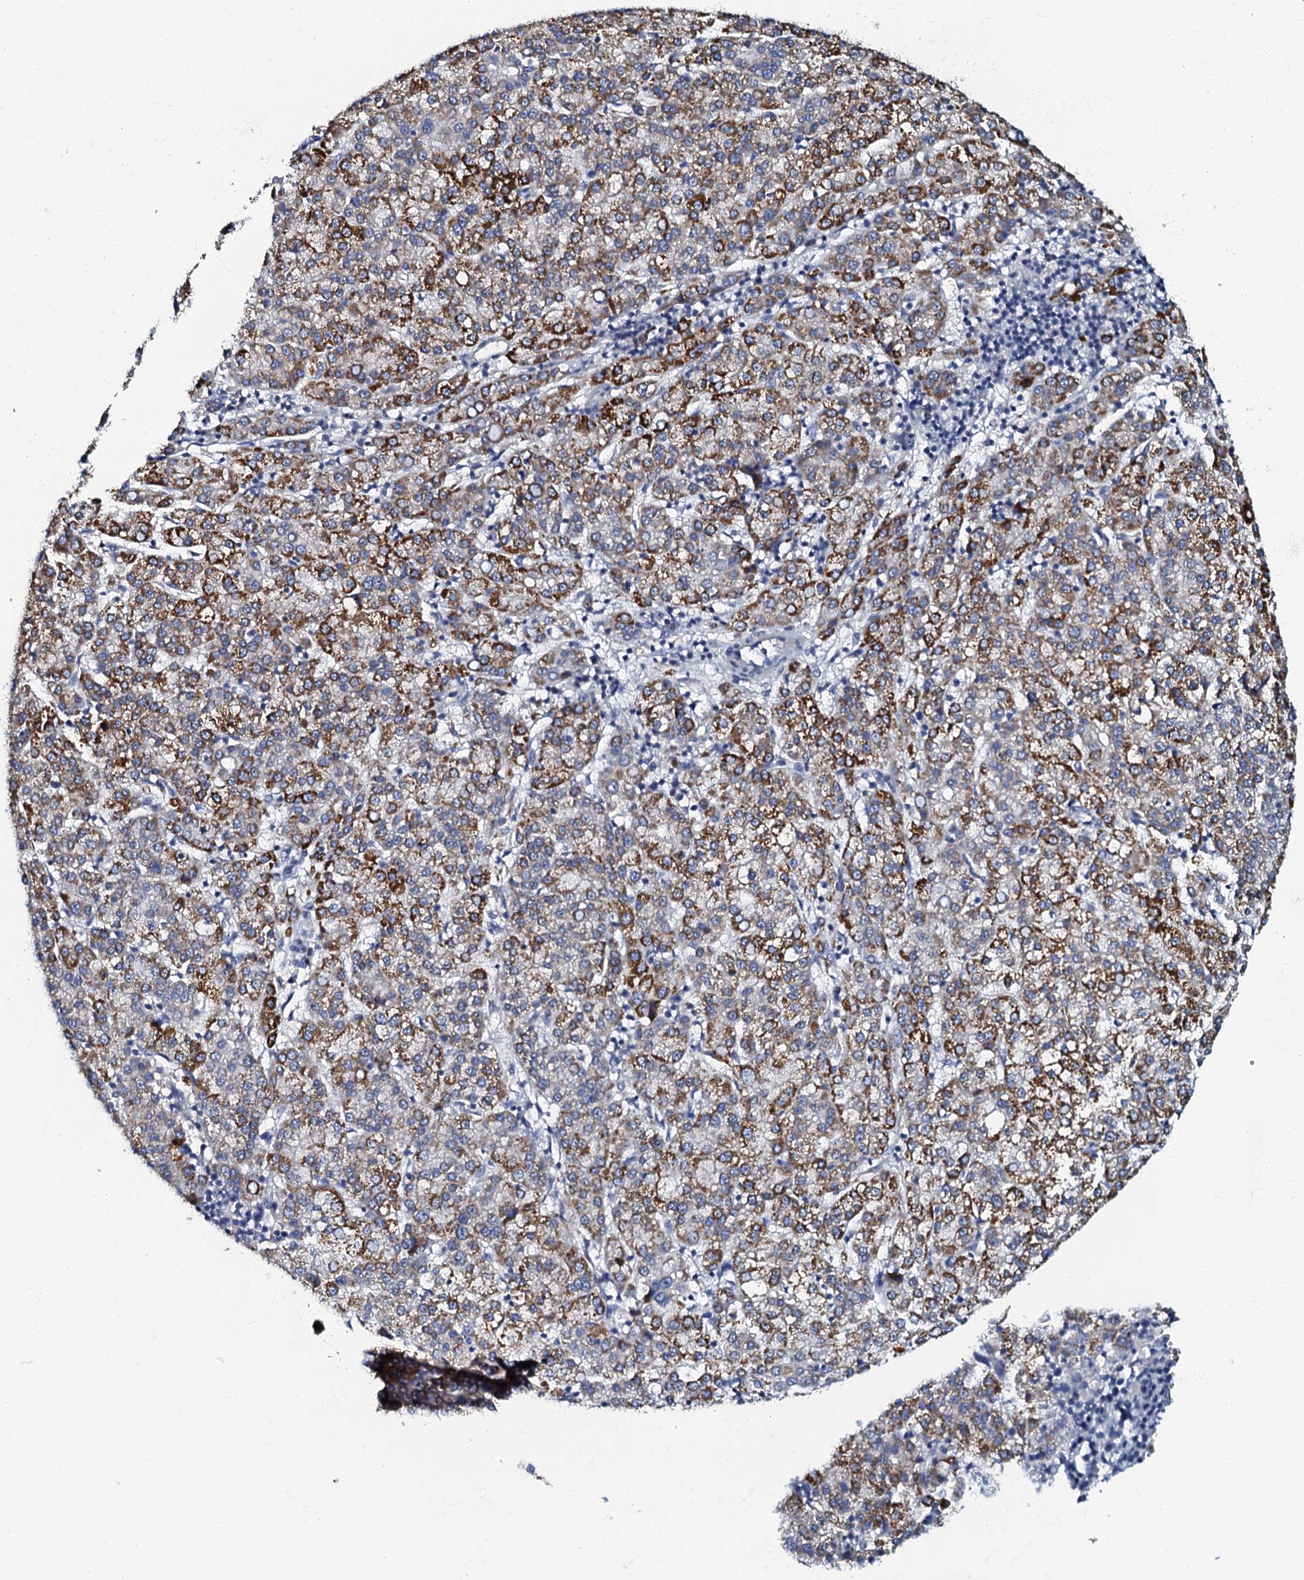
{"staining": {"intensity": "strong", "quantity": "25%-75%", "location": "cytoplasmic/membranous"}, "tissue": "liver cancer", "cell_type": "Tumor cells", "image_type": "cancer", "snomed": [{"axis": "morphology", "description": "Carcinoma, Hepatocellular, NOS"}, {"axis": "topography", "description": "Liver"}], "caption": "Protein staining of liver cancer (hepatocellular carcinoma) tissue exhibits strong cytoplasmic/membranous positivity in about 25%-75% of tumor cells.", "gene": "OLAH", "patient": {"sex": "female", "age": 58}}